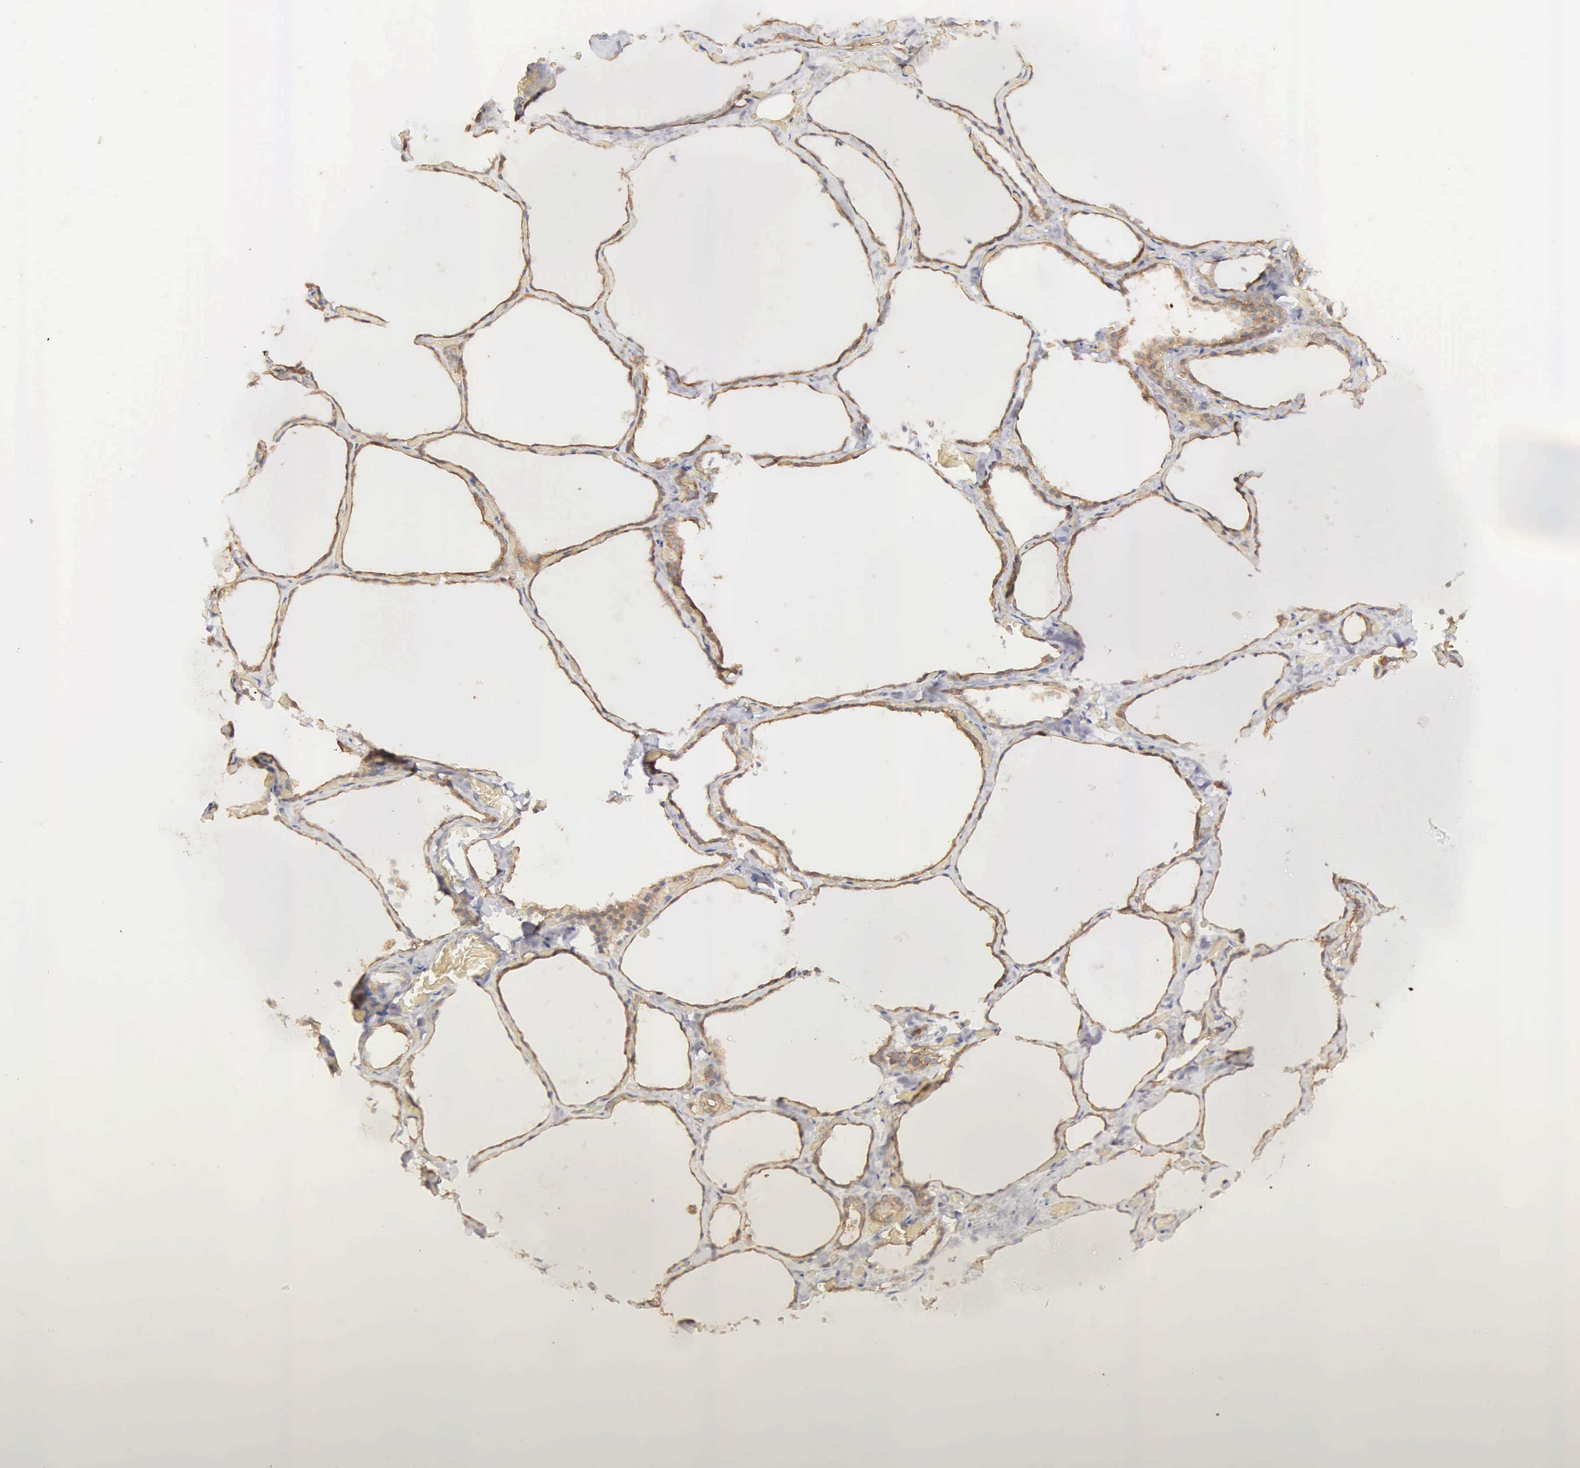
{"staining": {"intensity": "moderate", "quantity": ">75%", "location": "cytoplasmic/membranous"}, "tissue": "thyroid gland", "cell_type": "Glandular cells", "image_type": "normal", "snomed": [{"axis": "morphology", "description": "Normal tissue, NOS"}, {"axis": "topography", "description": "Thyroid gland"}], "caption": "The micrograph exhibits immunohistochemical staining of unremarkable thyroid gland. There is moderate cytoplasmic/membranous expression is present in approximately >75% of glandular cells.", "gene": "TXLNG", "patient": {"sex": "male", "age": 34}}